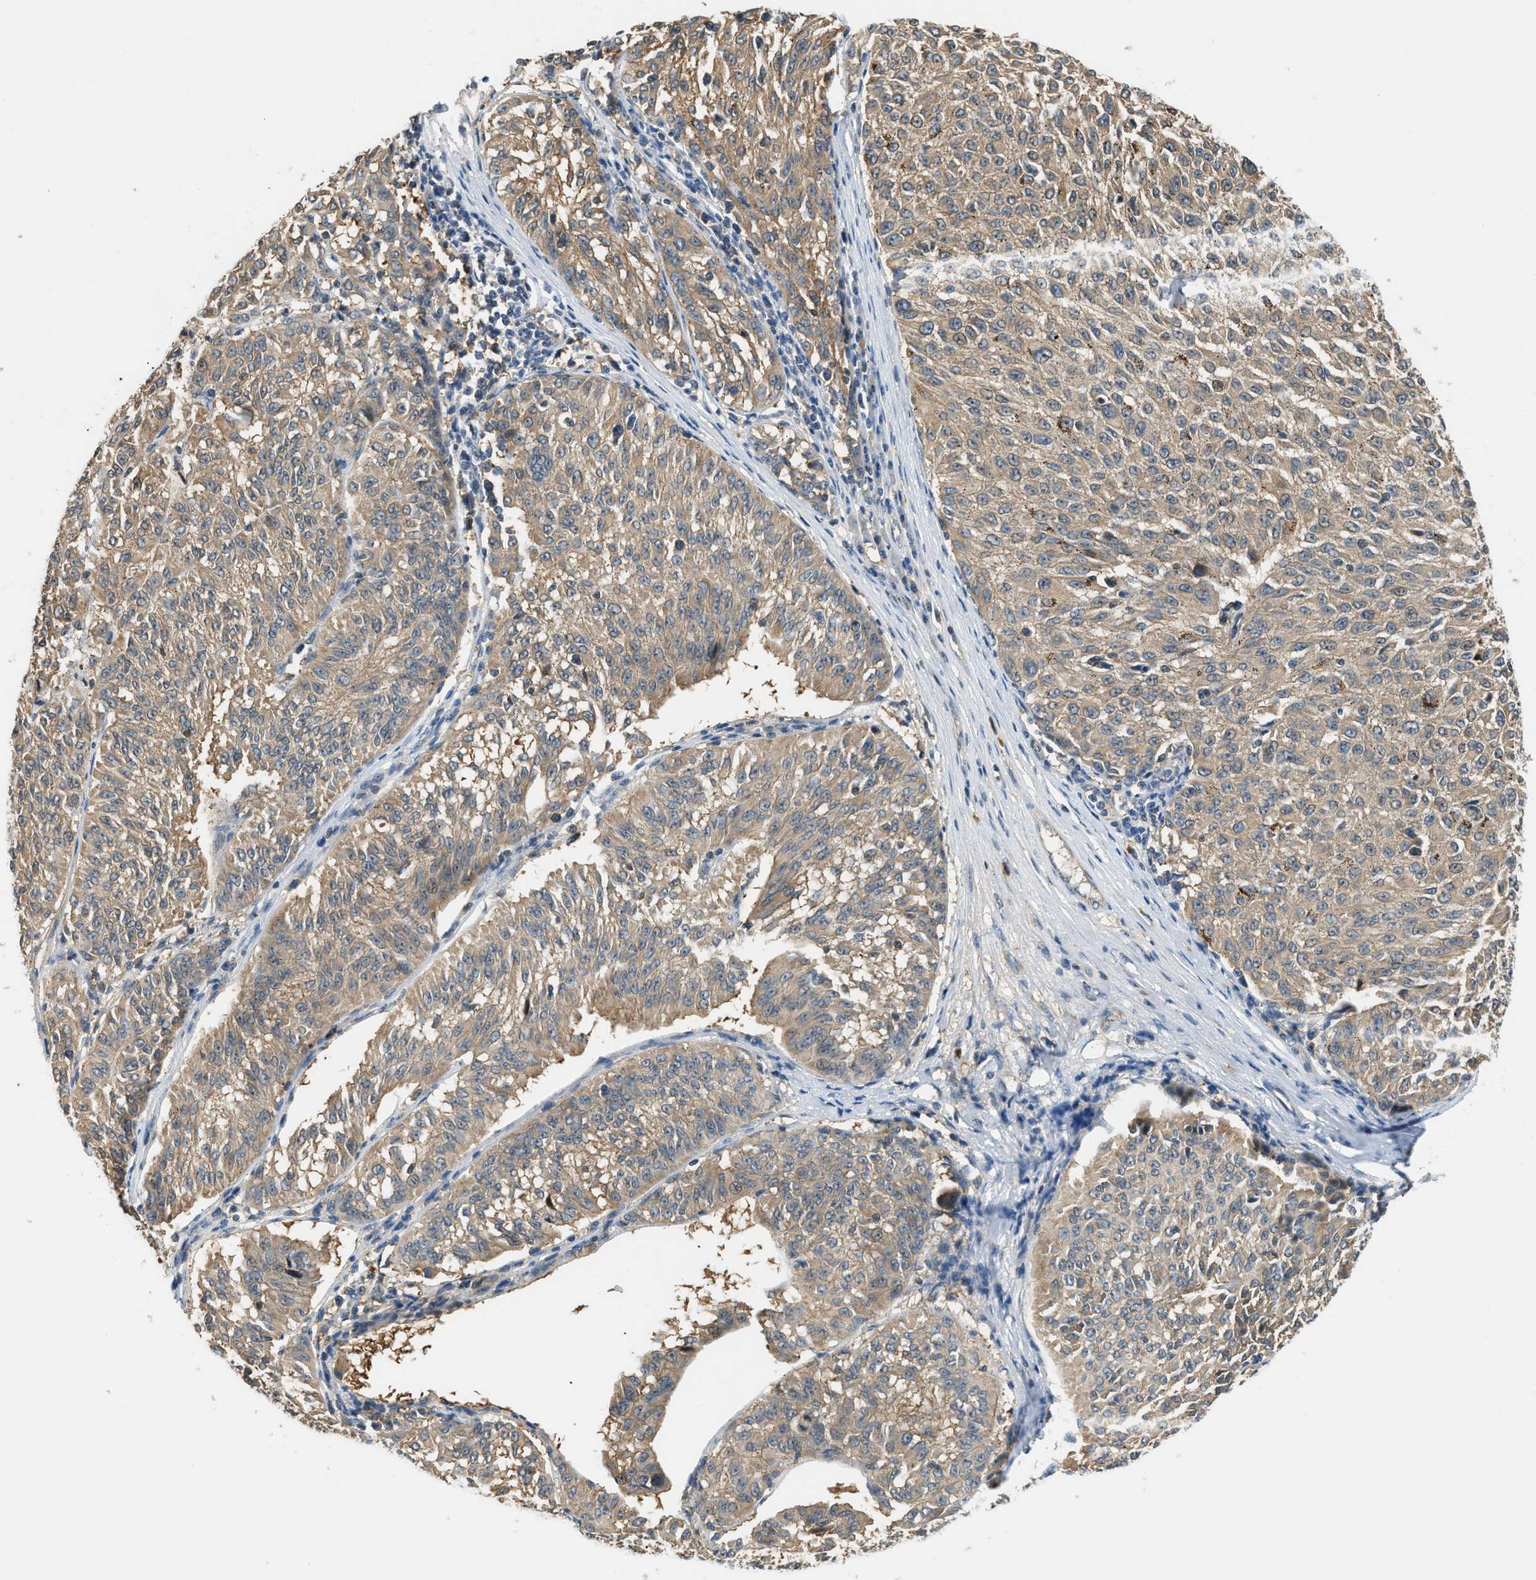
{"staining": {"intensity": "weak", "quantity": ">75%", "location": "cytoplasmic/membranous"}, "tissue": "melanoma", "cell_type": "Tumor cells", "image_type": "cancer", "snomed": [{"axis": "morphology", "description": "Malignant melanoma, NOS"}, {"axis": "topography", "description": "Skin"}], "caption": "A low amount of weak cytoplasmic/membranous staining is identified in approximately >75% of tumor cells in malignant melanoma tissue. (Stains: DAB (3,3'-diaminobenzidine) in brown, nuclei in blue, Microscopy: brightfield microscopy at high magnification).", "gene": "CBLB", "patient": {"sex": "female", "age": 72}}